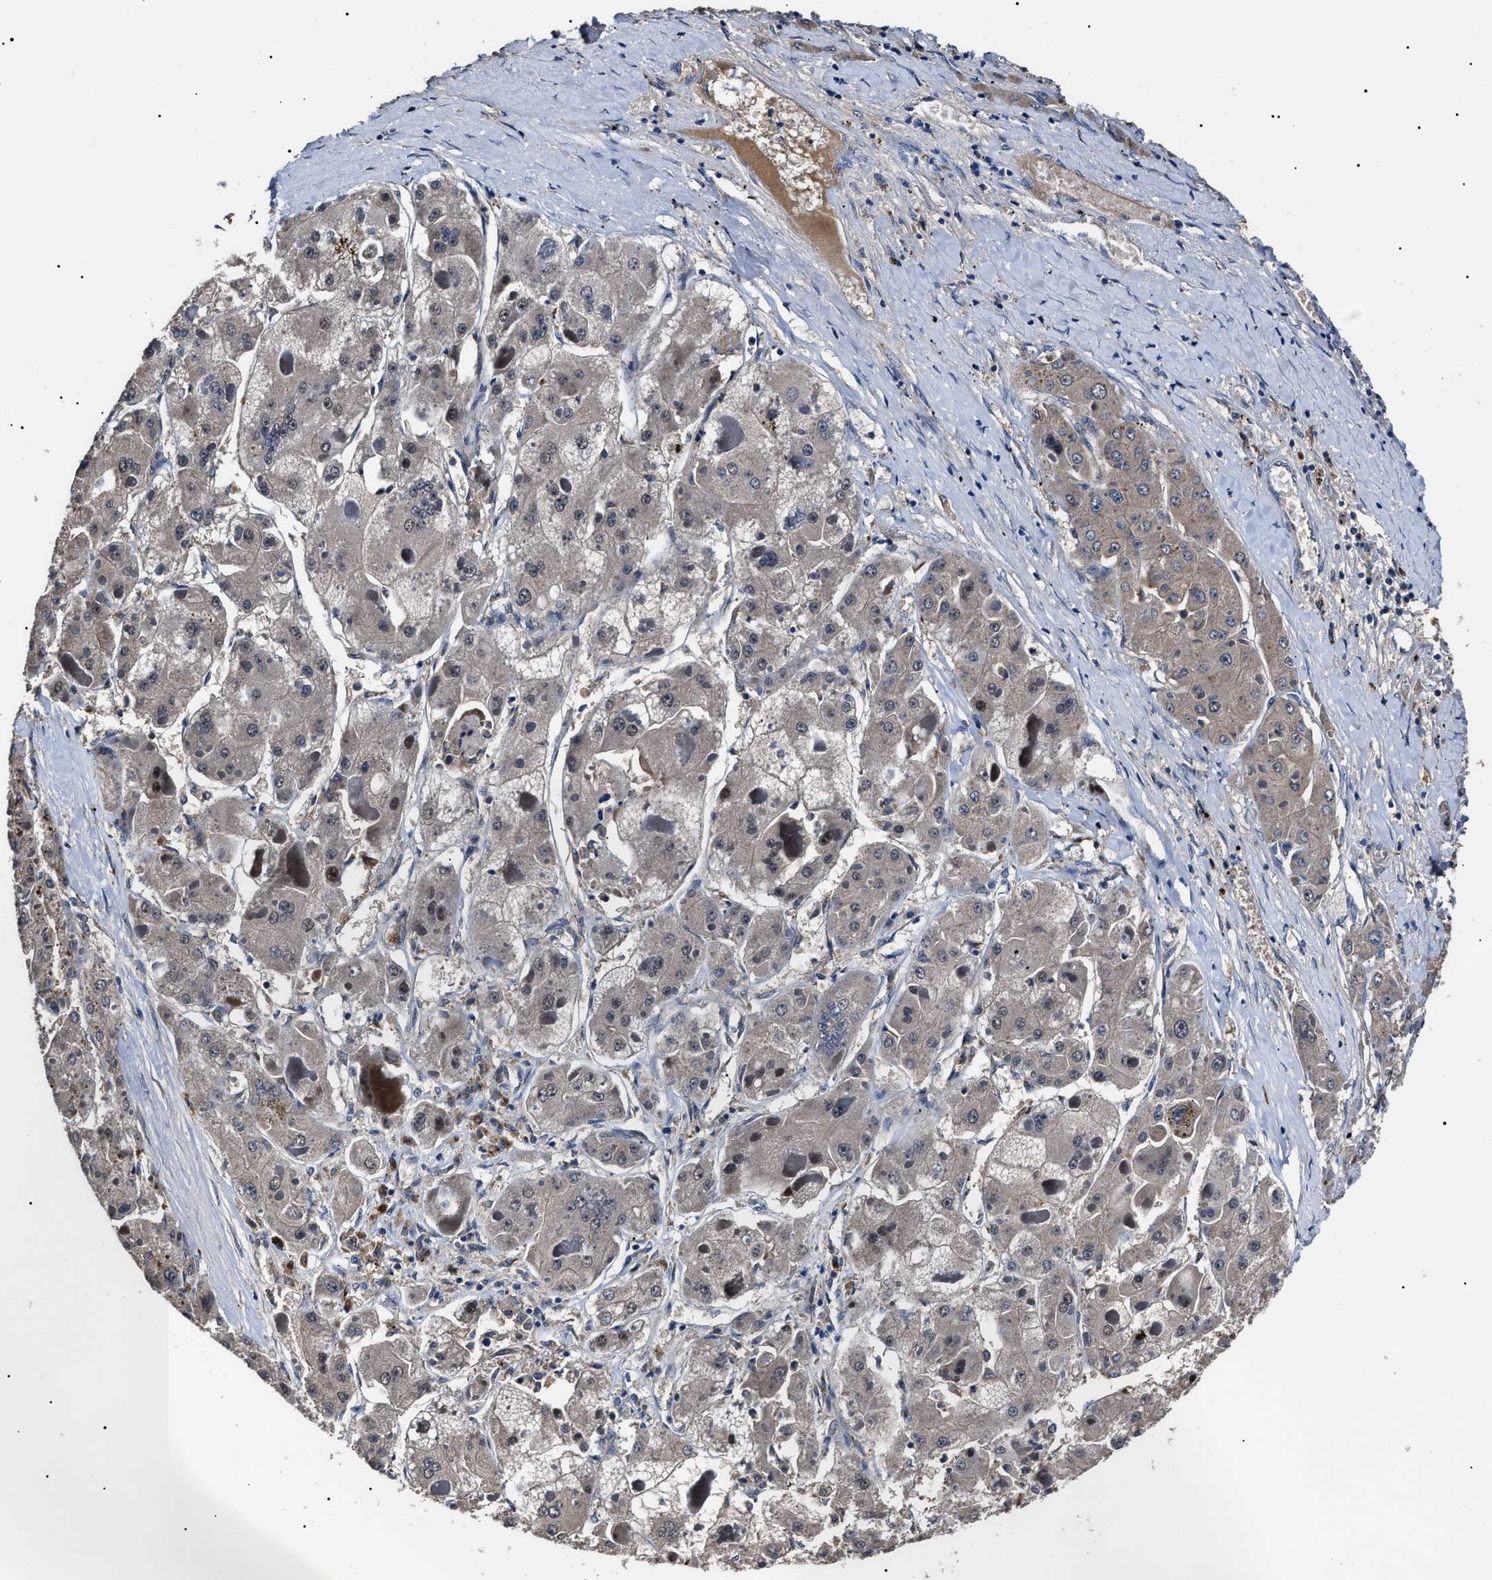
{"staining": {"intensity": "negative", "quantity": "none", "location": "none"}, "tissue": "liver cancer", "cell_type": "Tumor cells", "image_type": "cancer", "snomed": [{"axis": "morphology", "description": "Carcinoma, Hepatocellular, NOS"}, {"axis": "topography", "description": "Liver"}], "caption": "This histopathology image is of liver cancer (hepatocellular carcinoma) stained with IHC to label a protein in brown with the nuclei are counter-stained blue. There is no expression in tumor cells.", "gene": "IFT81", "patient": {"sex": "female", "age": 73}}